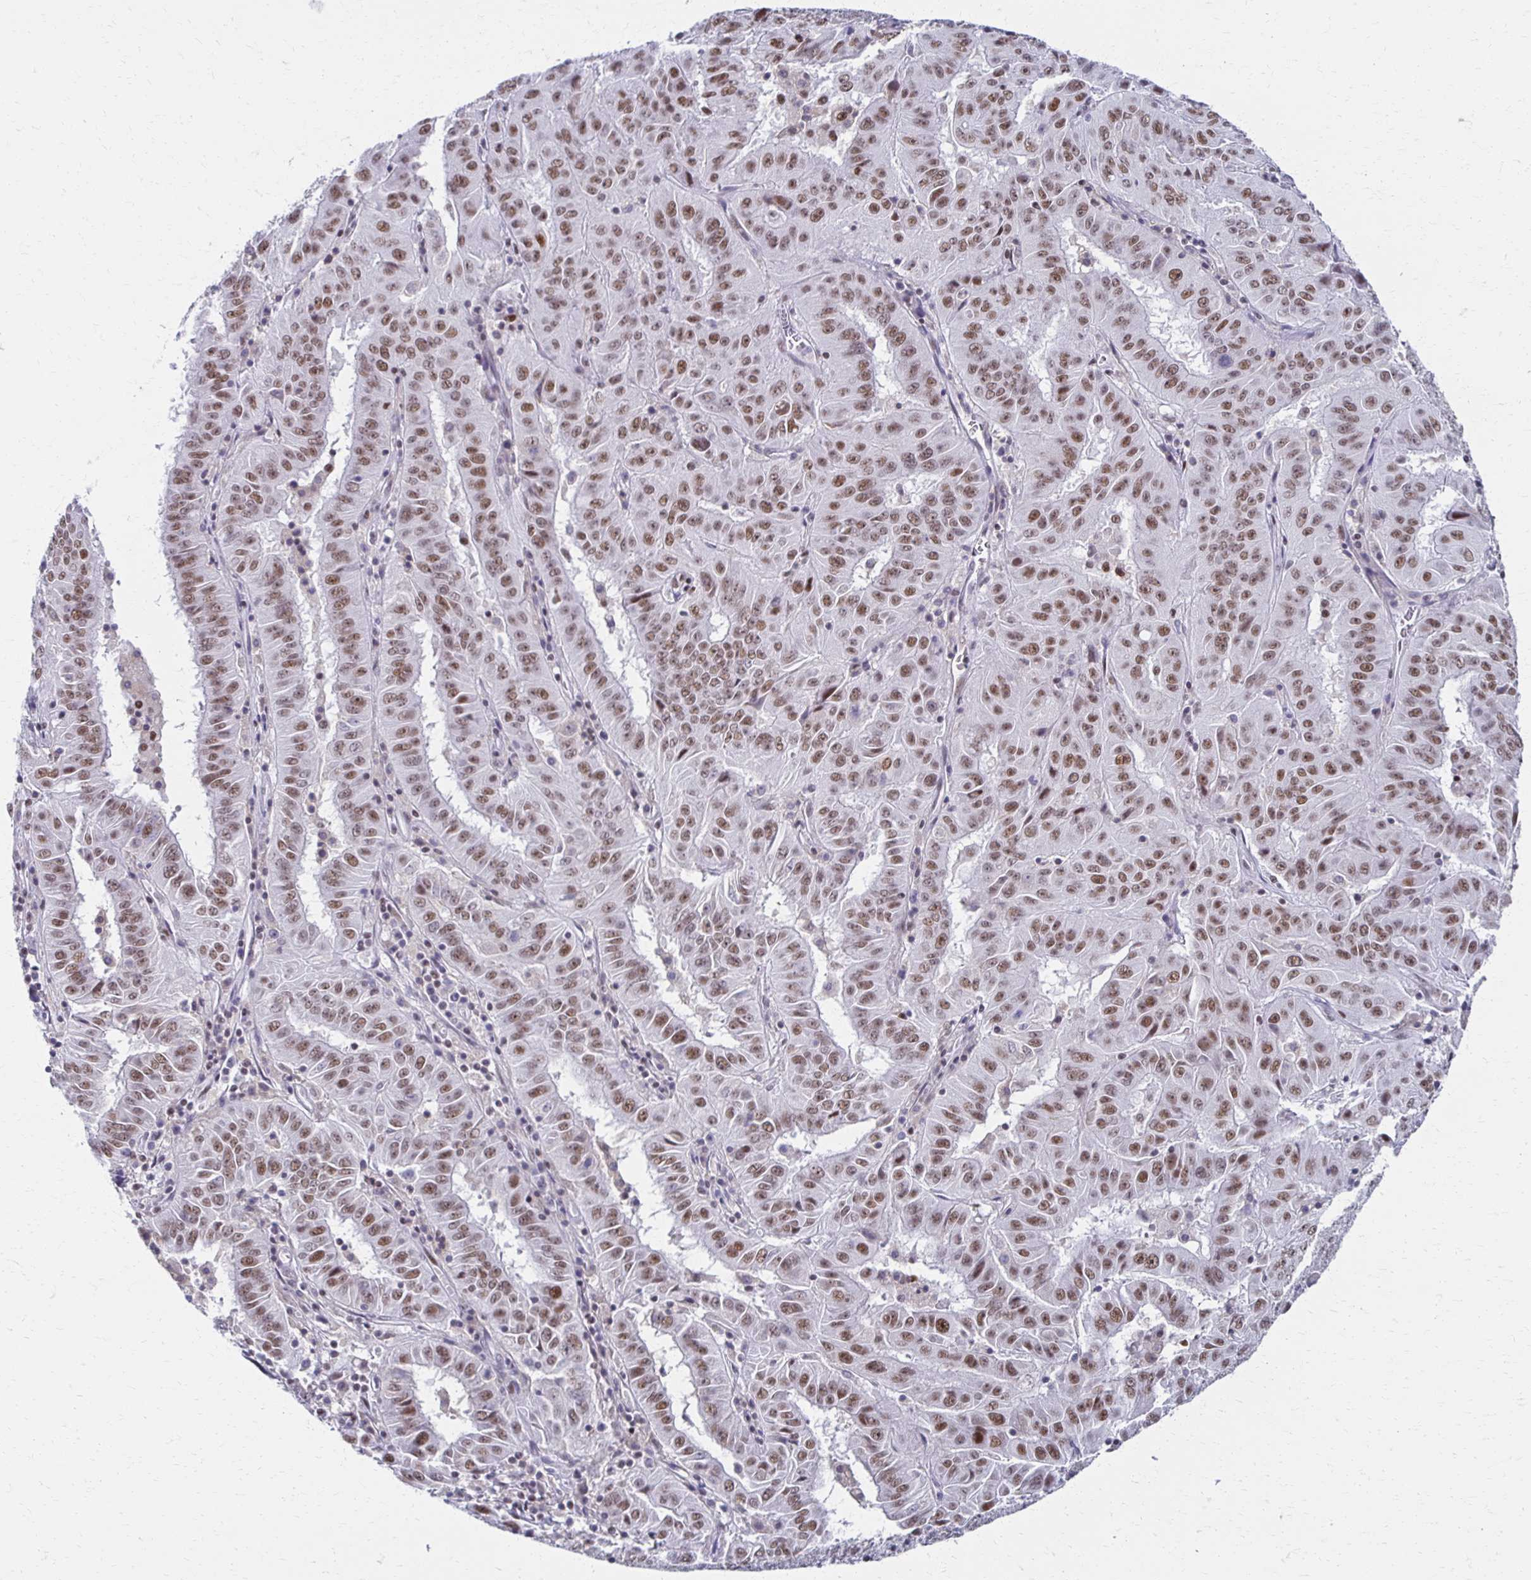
{"staining": {"intensity": "moderate", "quantity": ">75%", "location": "nuclear"}, "tissue": "pancreatic cancer", "cell_type": "Tumor cells", "image_type": "cancer", "snomed": [{"axis": "morphology", "description": "Adenocarcinoma, NOS"}, {"axis": "topography", "description": "Pancreas"}], "caption": "Adenocarcinoma (pancreatic) stained with a protein marker demonstrates moderate staining in tumor cells.", "gene": "IRF7", "patient": {"sex": "male", "age": 63}}